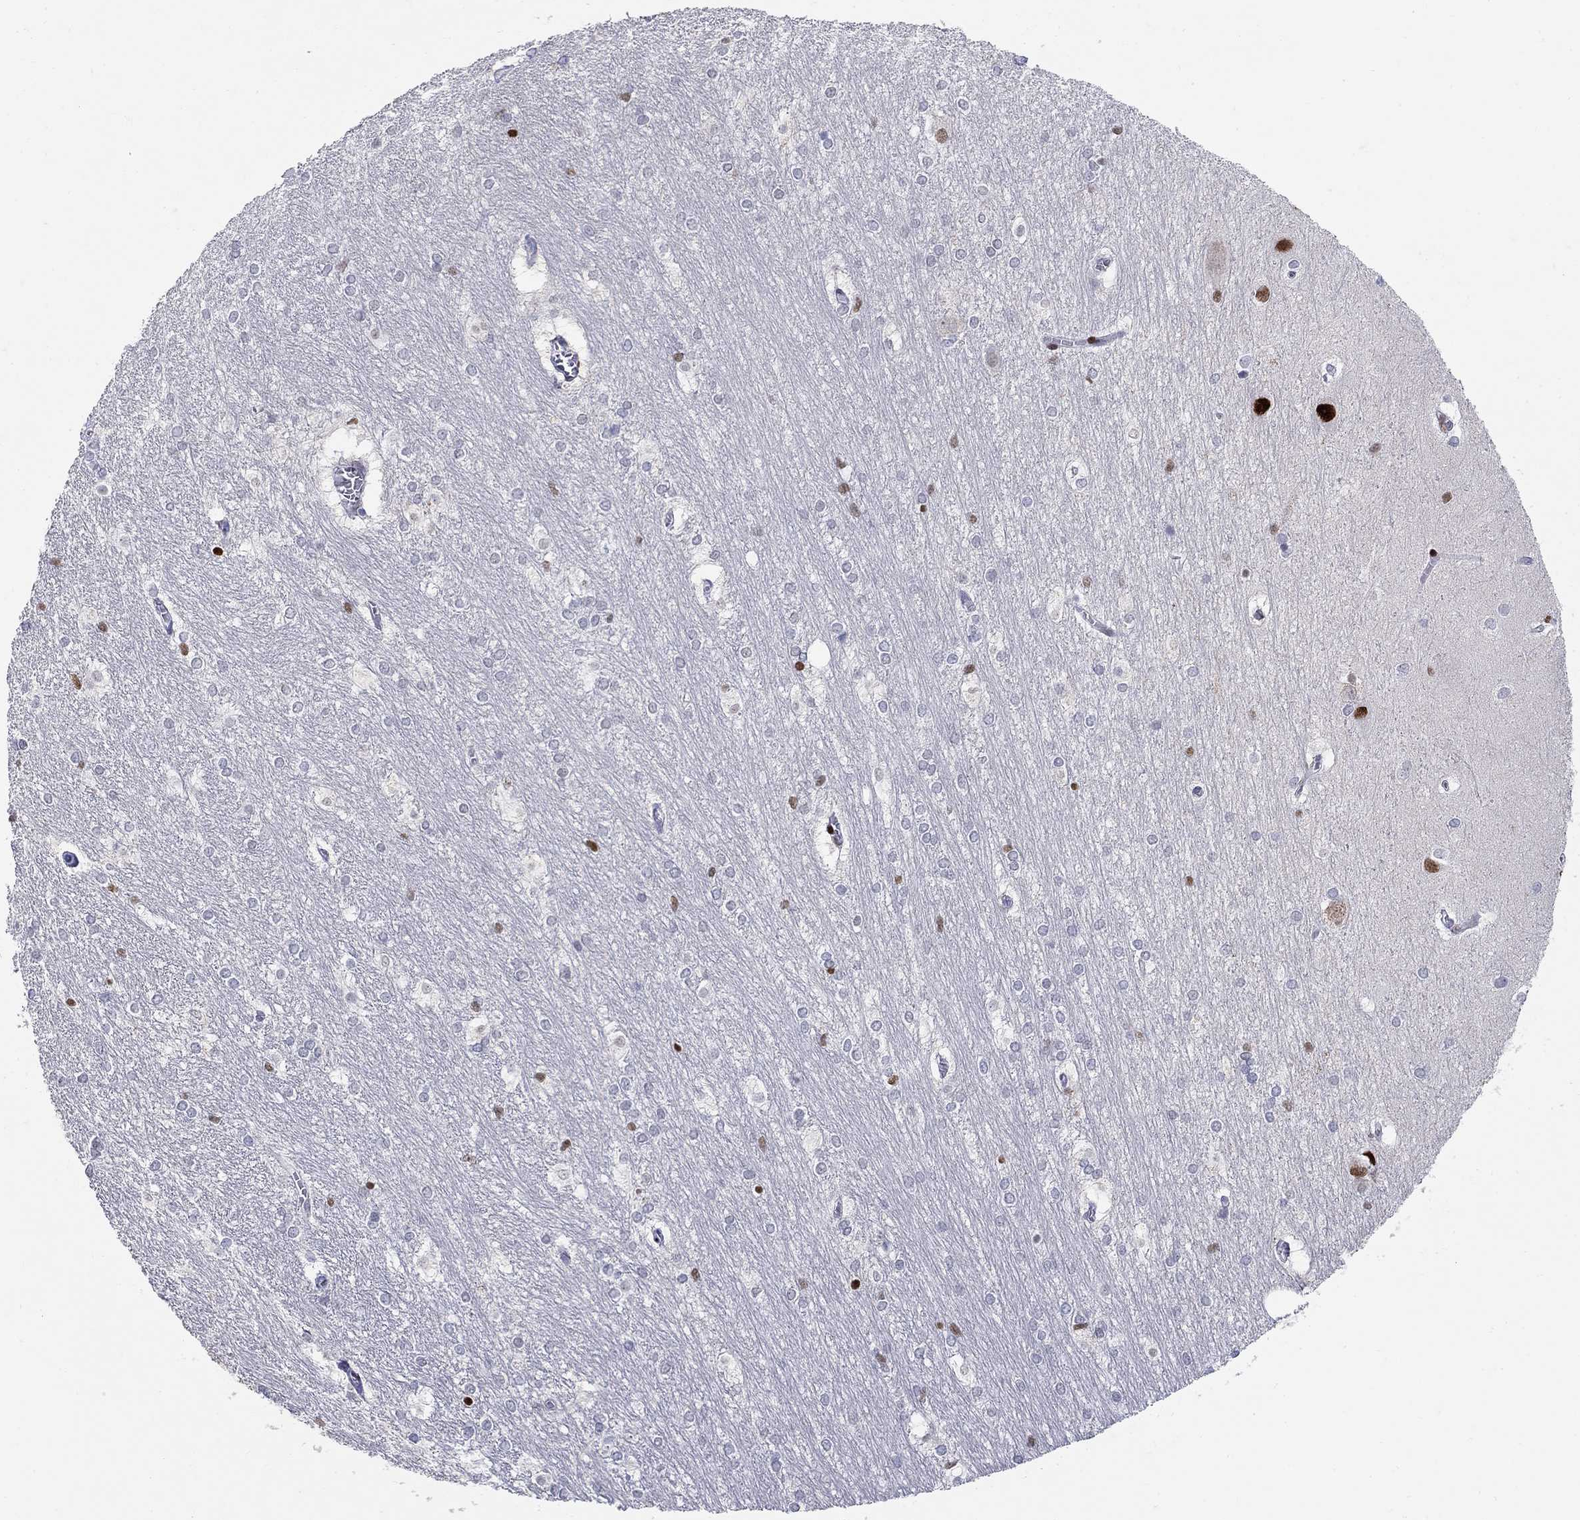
{"staining": {"intensity": "strong", "quantity": "<25%", "location": "nuclear"}, "tissue": "hippocampus", "cell_type": "Glial cells", "image_type": "normal", "snomed": [{"axis": "morphology", "description": "Normal tissue, NOS"}, {"axis": "topography", "description": "Cerebral cortex"}, {"axis": "topography", "description": "Hippocampus"}], "caption": "Immunohistochemistry staining of unremarkable hippocampus, which reveals medium levels of strong nuclear positivity in about <25% of glial cells indicating strong nuclear protein staining. The staining was performed using DAB (brown) for protein detection and nuclei were counterstained in hematoxylin (blue).", "gene": "RAPGEF5", "patient": {"sex": "female", "age": 19}}